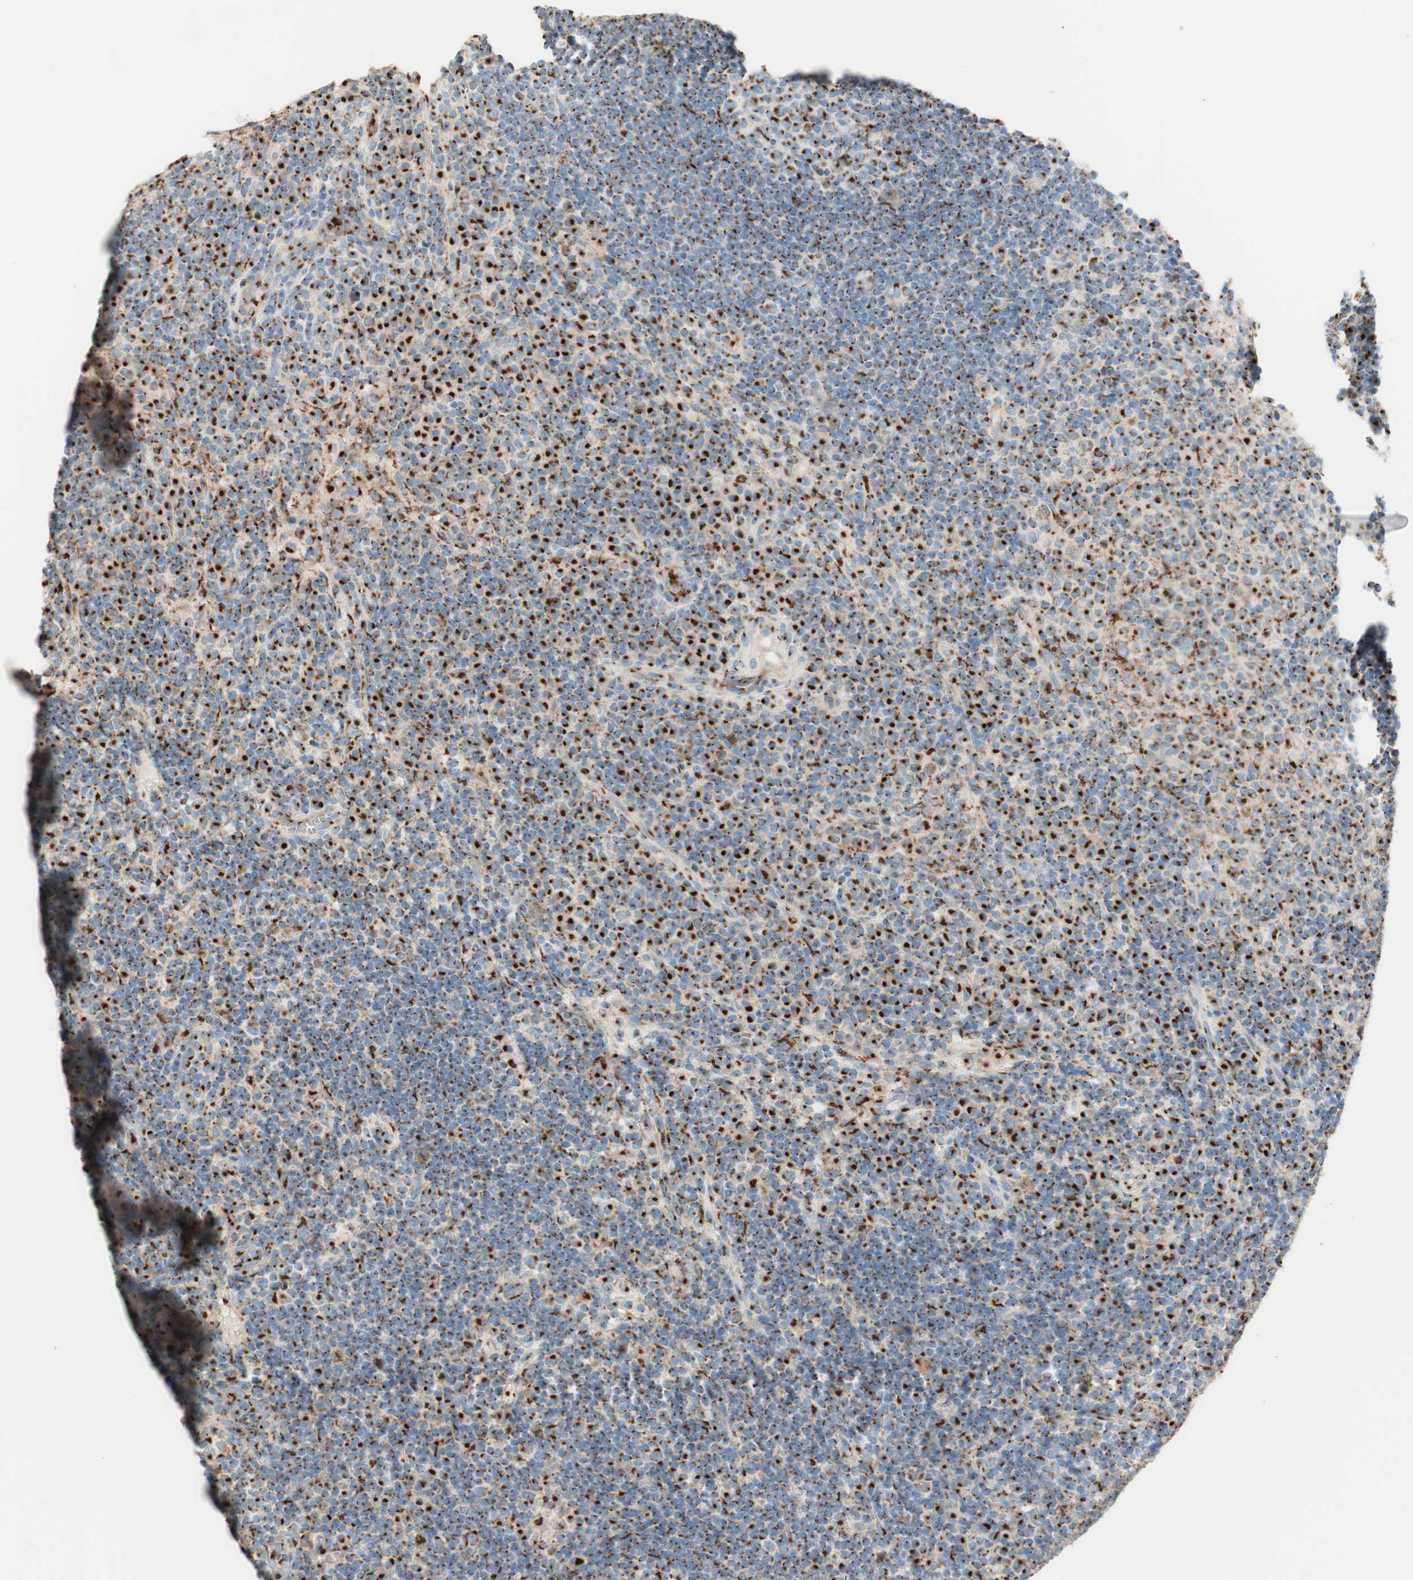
{"staining": {"intensity": "strong", "quantity": ">75%", "location": "cytoplasmic/membranous"}, "tissue": "lymph node", "cell_type": "Germinal center cells", "image_type": "normal", "snomed": [{"axis": "morphology", "description": "Normal tissue, NOS"}, {"axis": "topography", "description": "Lymph node"}], "caption": "Benign lymph node exhibits strong cytoplasmic/membranous positivity in approximately >75% of germinal center cells, visualized by immunohistochemistry. (IHC, brightfield microscopy, high magnification).", "gene": "GOLGB1", "patient": {"sex": "female", "age": 53}}